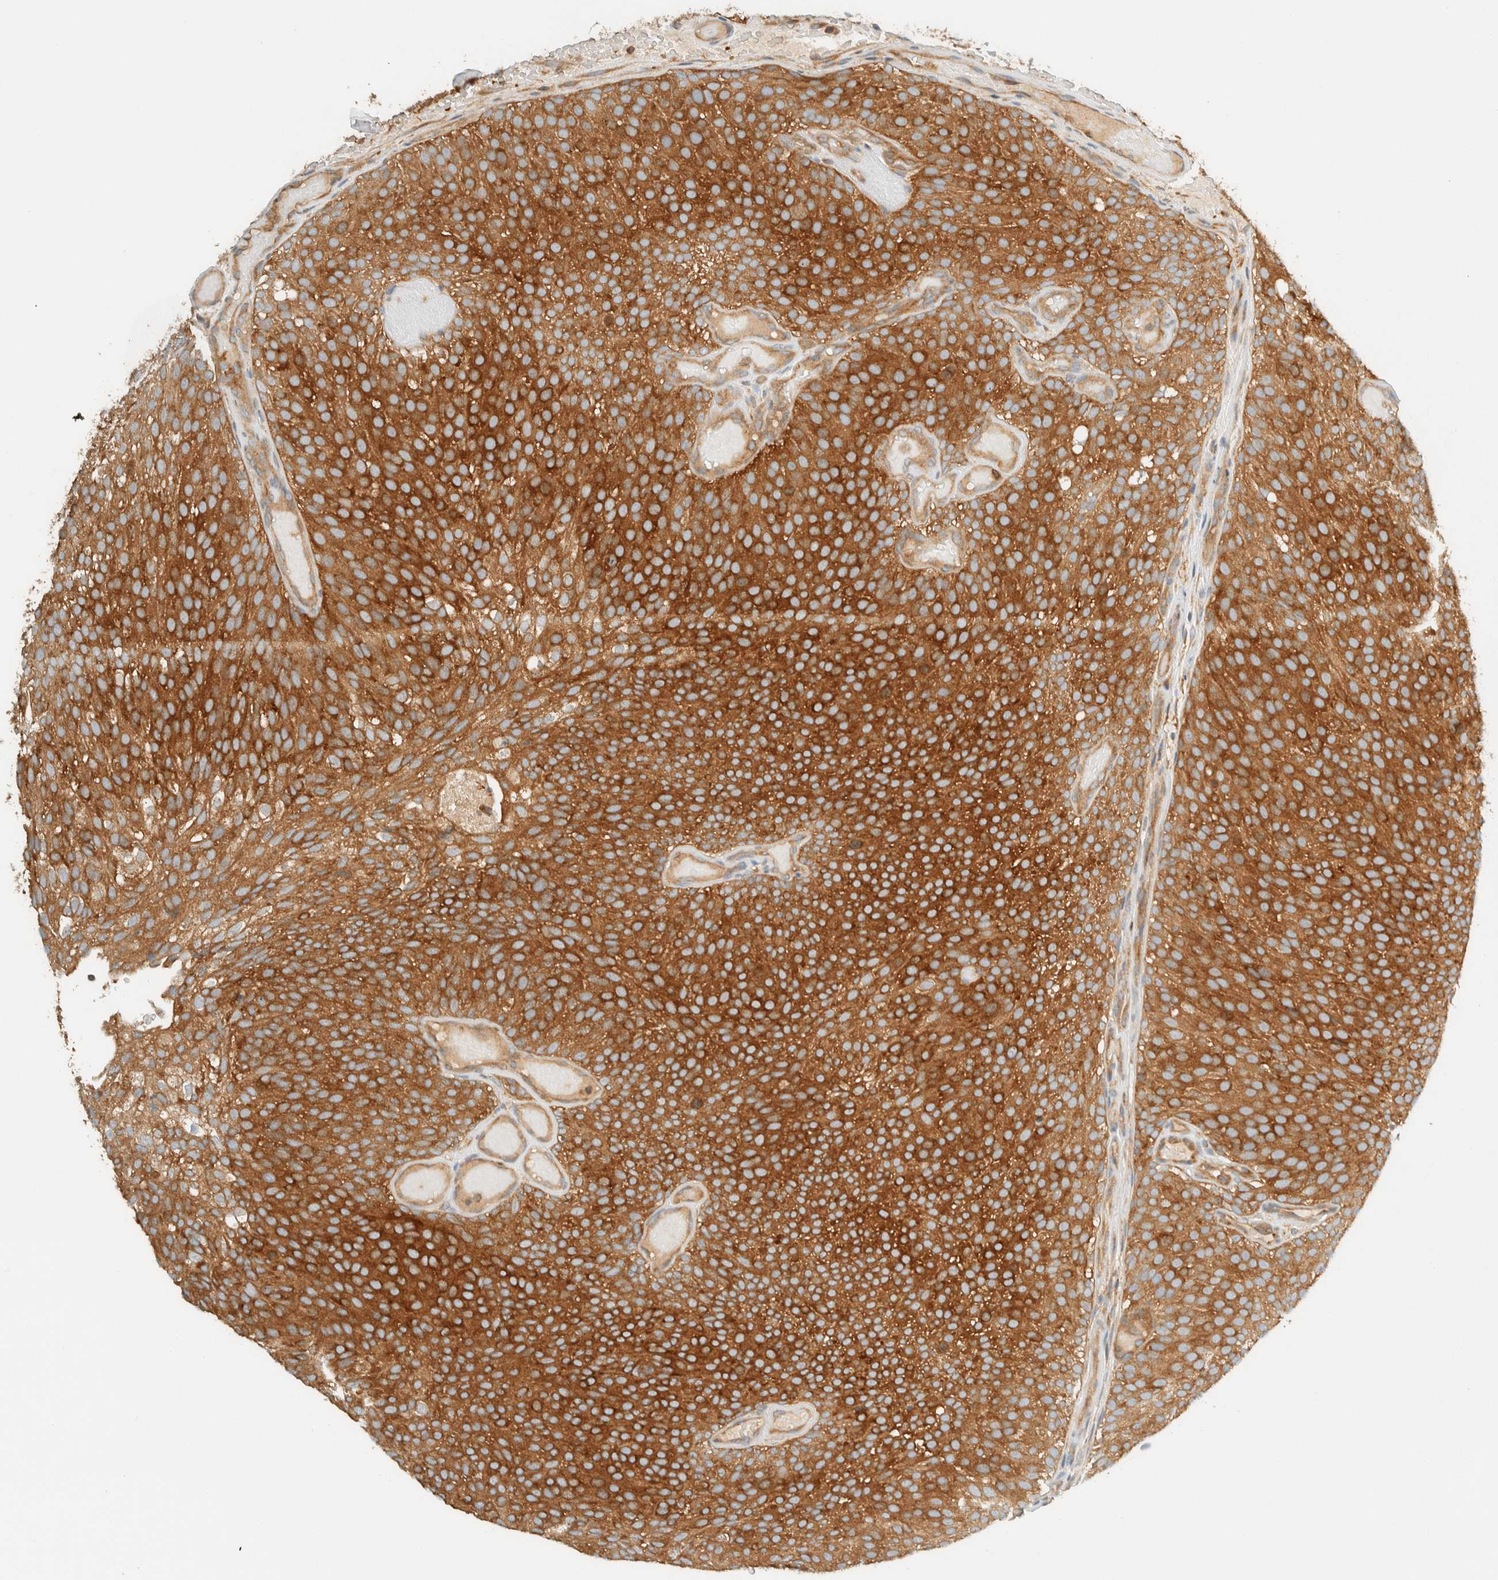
{"staining": {"intensity": "moderate", "quantity": ">75%", "location": "cytoplasmic/membranous"}, "tissue": "urothelial cancer", "cell_type": "Tumor cells", "image_type": "cancer", "snomed": [{"axis": "morphology", "description": "Urothelial carcinoma, Low grade"}, {"axis": "topography", "description": "Urinary bladder"}], "caption": "High-power microscopy captured an immunohistochemistry image of urothelial carcinoma (low-grade), revealing moderate cytoplasmic/membranous positivity in approximately >75% of tumor cells.", "gene": "ARFGEF1", "patient": {"sex": "male", "age": 78}}